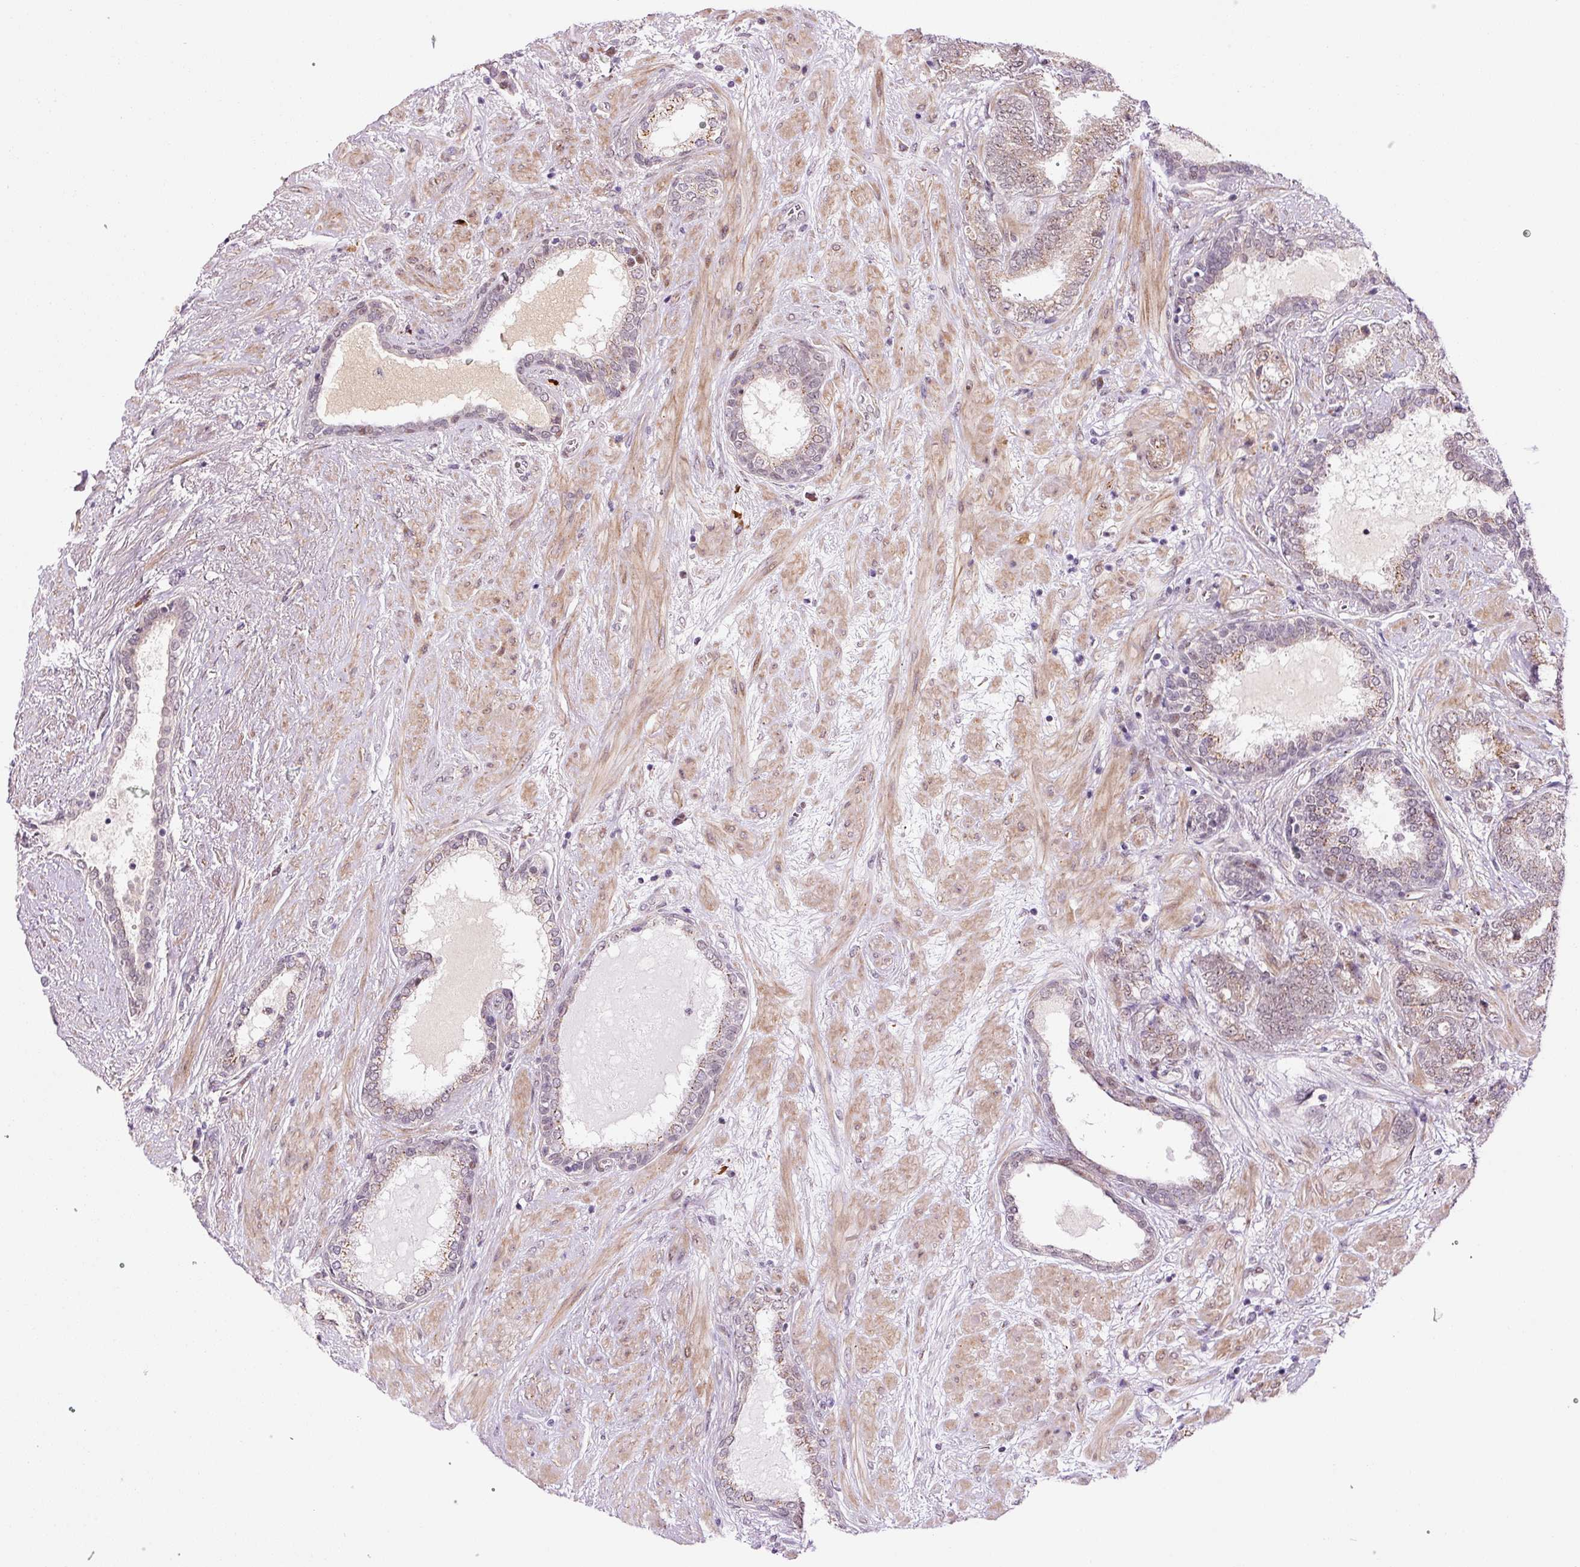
{"staining": {"intensity": "weak", "quantity": ">75%", "location": "cytoplasmic/membranous"}, "tissue": "prostate cancer", "cell_type": "Tumor cells", "image_type": "cancer", "snomed": [{"axis": "morphology", "description": "Adenocarcinoma, High grade"}, {"axis": "topography", "description": "Prostate"}], "caption": "Prostate cancer stained for a protein (brown) reveals weak cytoplasmic/membranous positive staining in about >75% of tumor cells.", "gene": "ANKRD20A1", "patient": {"sex": "male", "age": 72}}